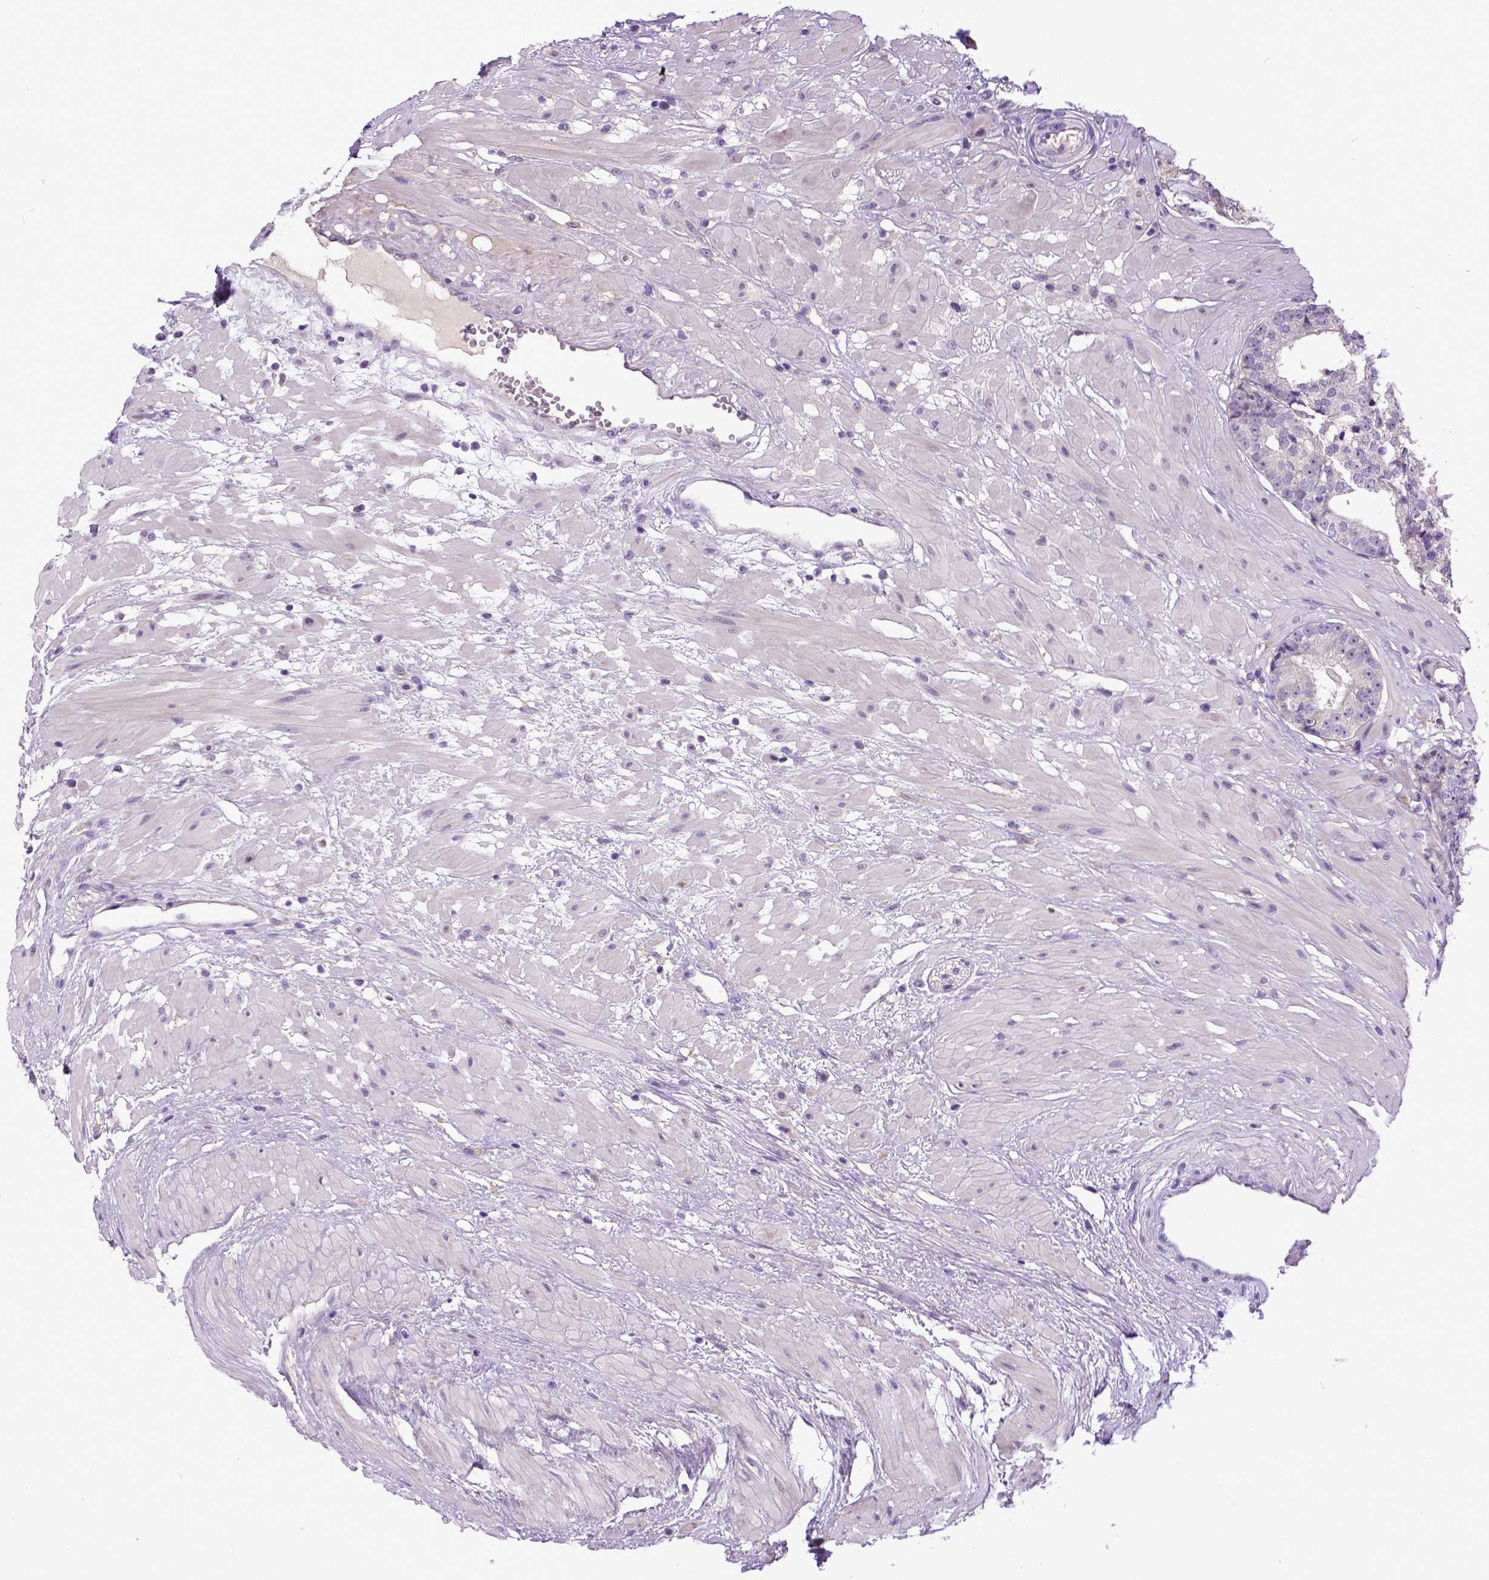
{"staining": {"intensity": "negative", "quantity": "none", "location": "none"}, "tissue": "prostate cancer", "cell_type": "Tumor cells", "image_type": "cancer", "snomed": [{"axis": "morphology", "description": "Adenocarcinoma, Low grade"}, {"axis": "topography", "description": "Prostate"}], "caption": "Prostate cancer (low-grade adenocarcinoma) was stained to show a protein in brown. There is no significant staining in tumor cells.", "gene": "NEK5", "patient": {"sex": "male", "age": 60}}